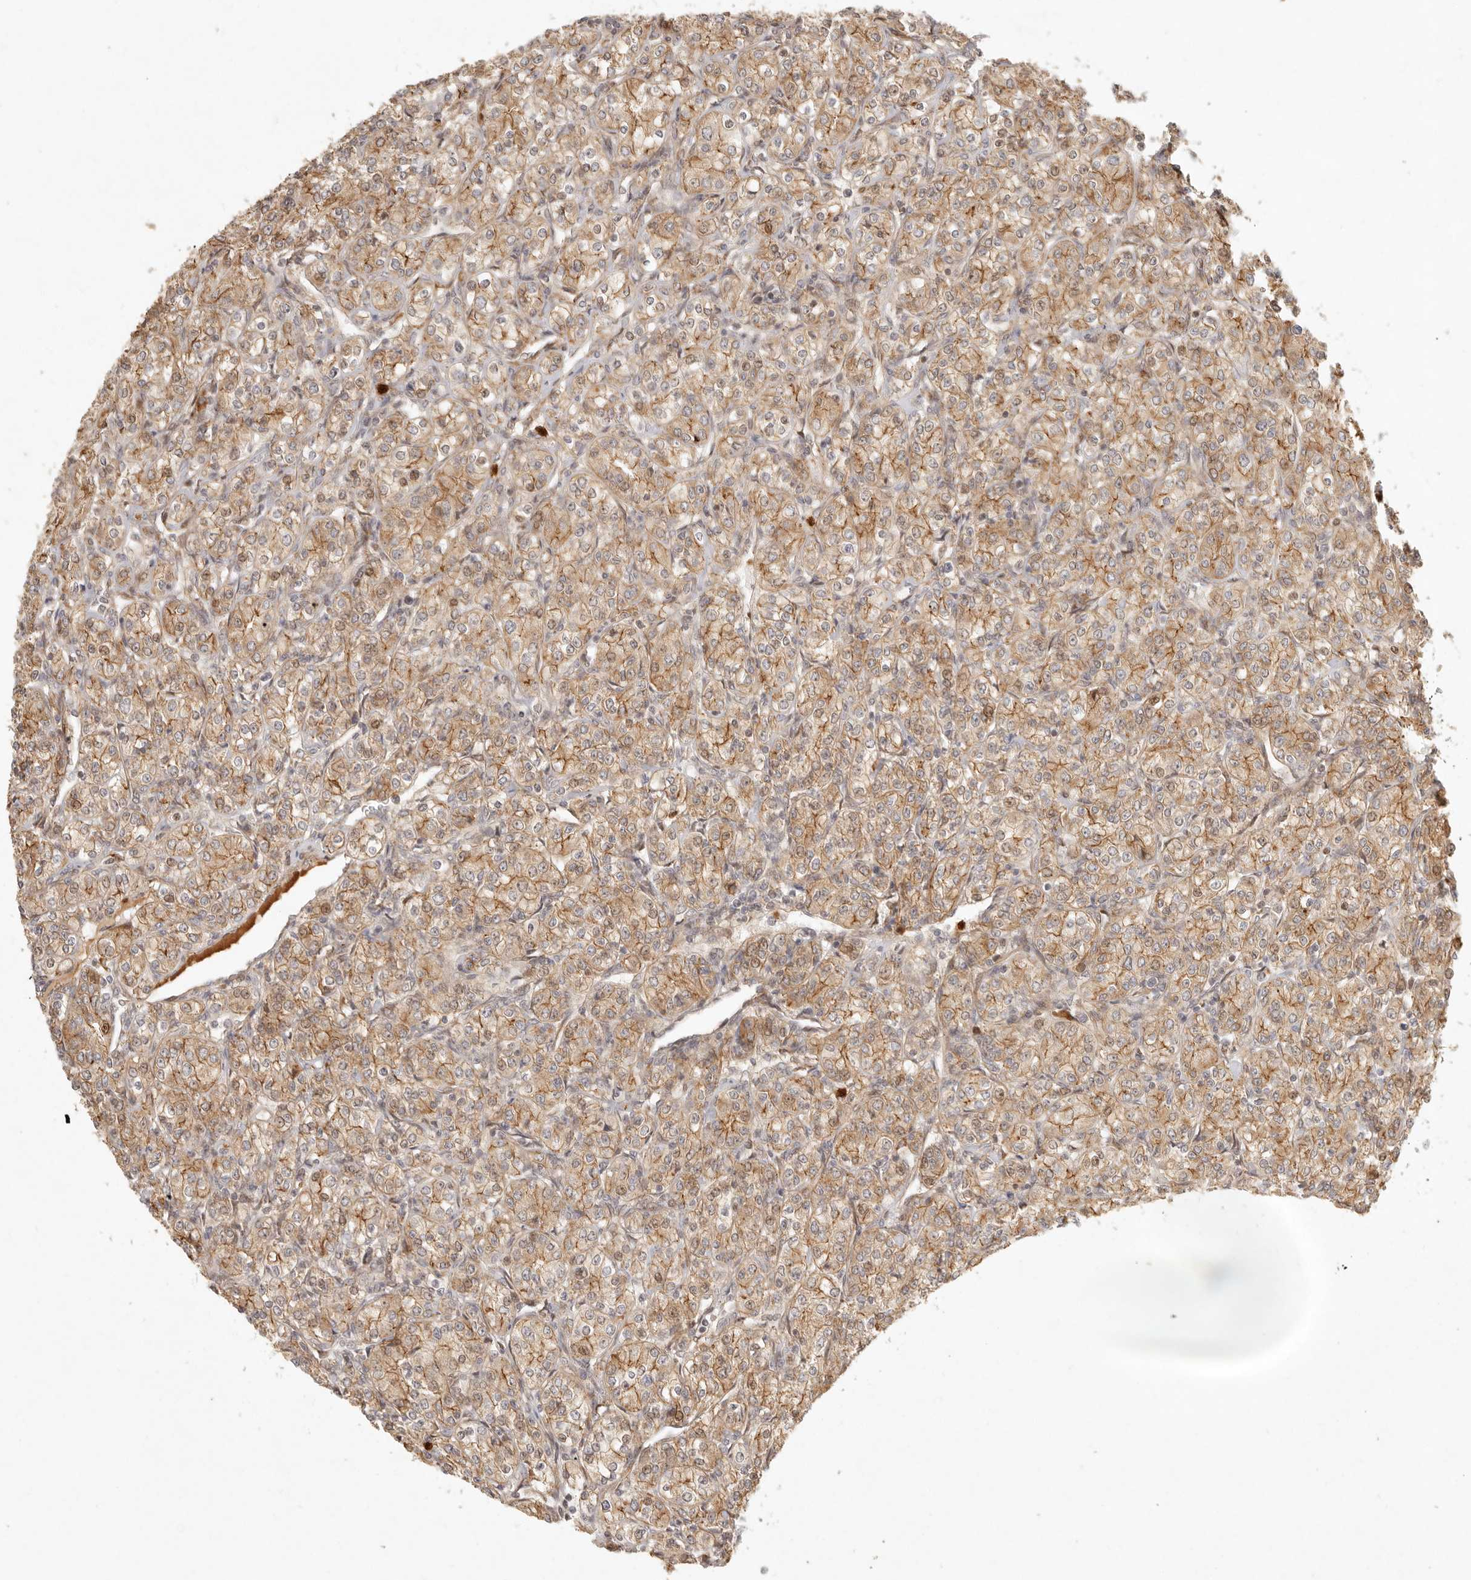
{"staining": {"intensity": "moderate", "quantity": ">75%", "location": "cytoplasmic/membranous"}, "tissue": "renal cancer", "cell_type": "Tumor cells", "image_type": "cancer", "snomed": [{"axis": "morphology", "description": "Adenocarcinoma, NOS"}, {"axis": "topography", "description": "Kidney"}], "caption": "A high-resolution image shows IHC staining of renal cancer (adenocarcinoma), which reveals moderate cytoplasmic/membranous positivity in about >75% of tumor cells. (DAB (3,3'-diaminobenzidine) = brown stain, brightfield microscopy at high magnification).", "gene": "KLHL38", "patient": {"sex": "male", "age": 77}}